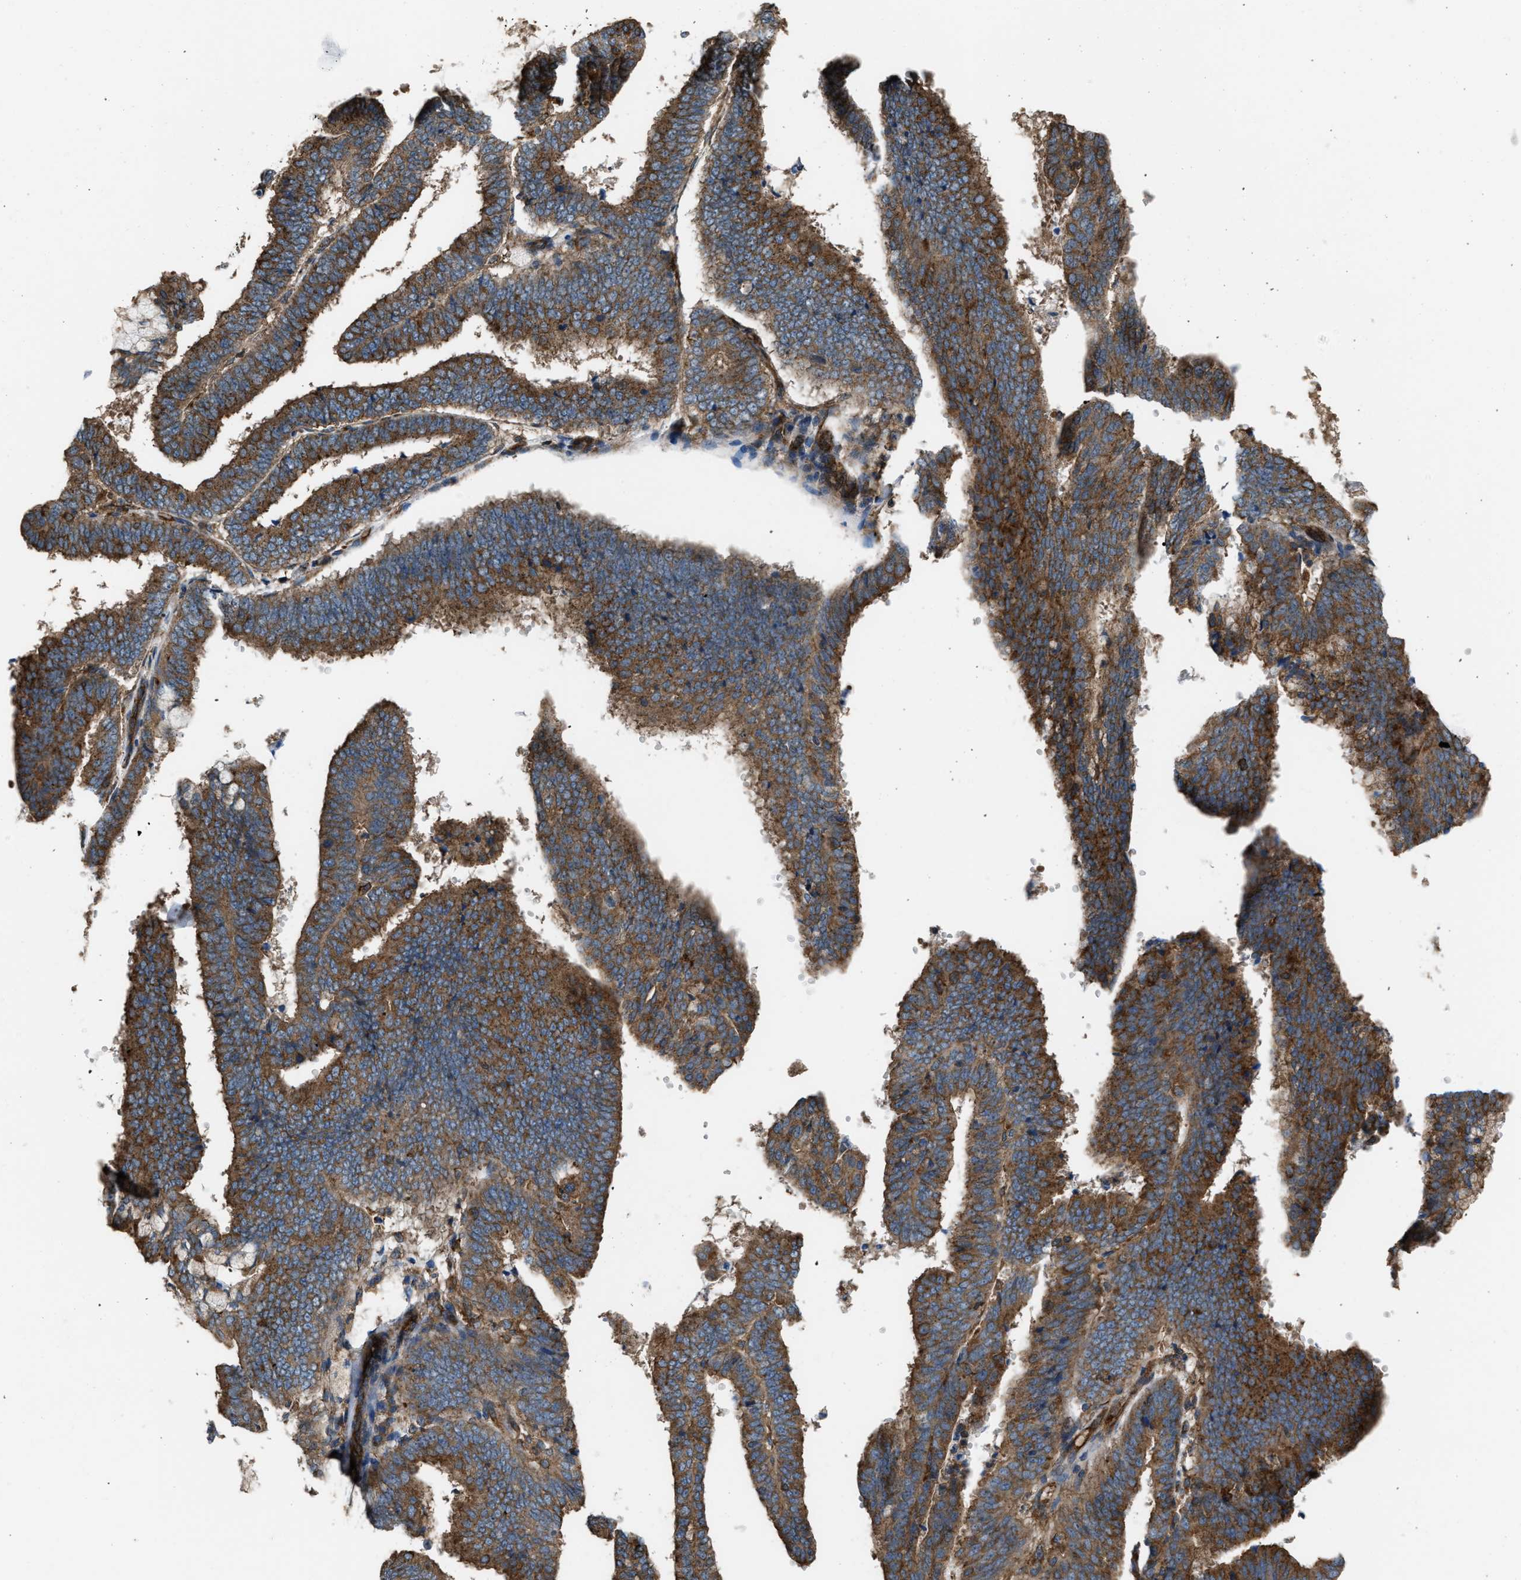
{"staining": {"intensity": "strong", "quantity": ">75%", "location": "cytoplasmic/membranous"}, "tissue": "endometrial cancer", "cell_type": "Tumor cells", "image_type": "cancer", "snomed": [{"axis": "morphology", "description": "Adenocarcinoma, NOS"}, {"axis": "topography", "description": "Endometrium"}], "caption": "Human endometrial cancer (adenocarcinoma) stained with a brown dye demonstrates strong cytoplasmic/membranous positive staining in about >75% of tumor cells.", "gene": "PICALM", "patient": {"sex": "female", "age": 63}}